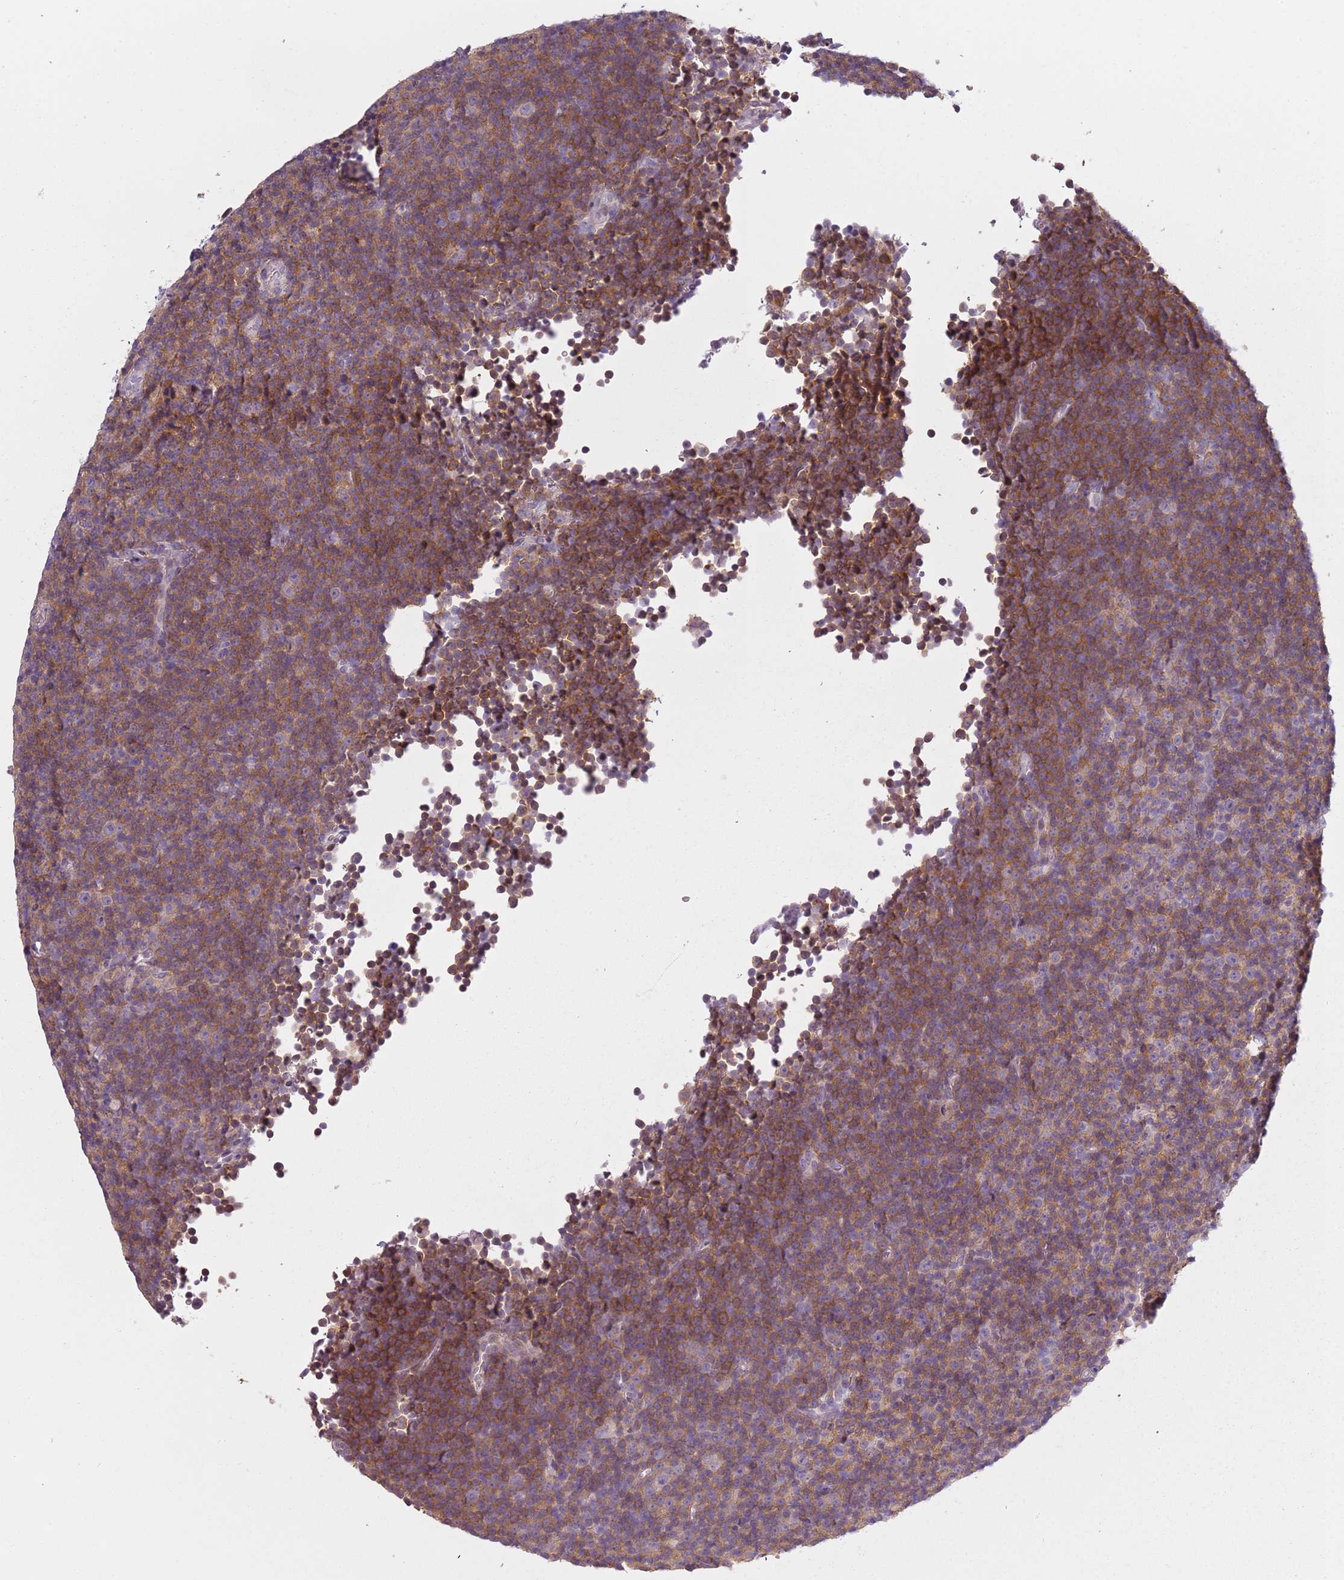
{"staining": {"intensity": "moderate", "quantity": "25%-75%", "location": "cytoplasmic/membranous"}, "tissue": "lymphoma", "cell_type": "Tumor cells", "image_type": "cancer", "snomed": [{"axis": "morphology", "description": "Malignant lymphoma, non-Hodgkin's type, Low grade"}, {"axis": "topography", "description": "Lymph node"}], "caption": "Tumor cells show medium levels of moderate cytoplasmic/membranous positivity in approximately 25%-75% of cells in lymphoma.", "gene": "CC2D2B", "patient": {"sex": "female", "age": 67}}